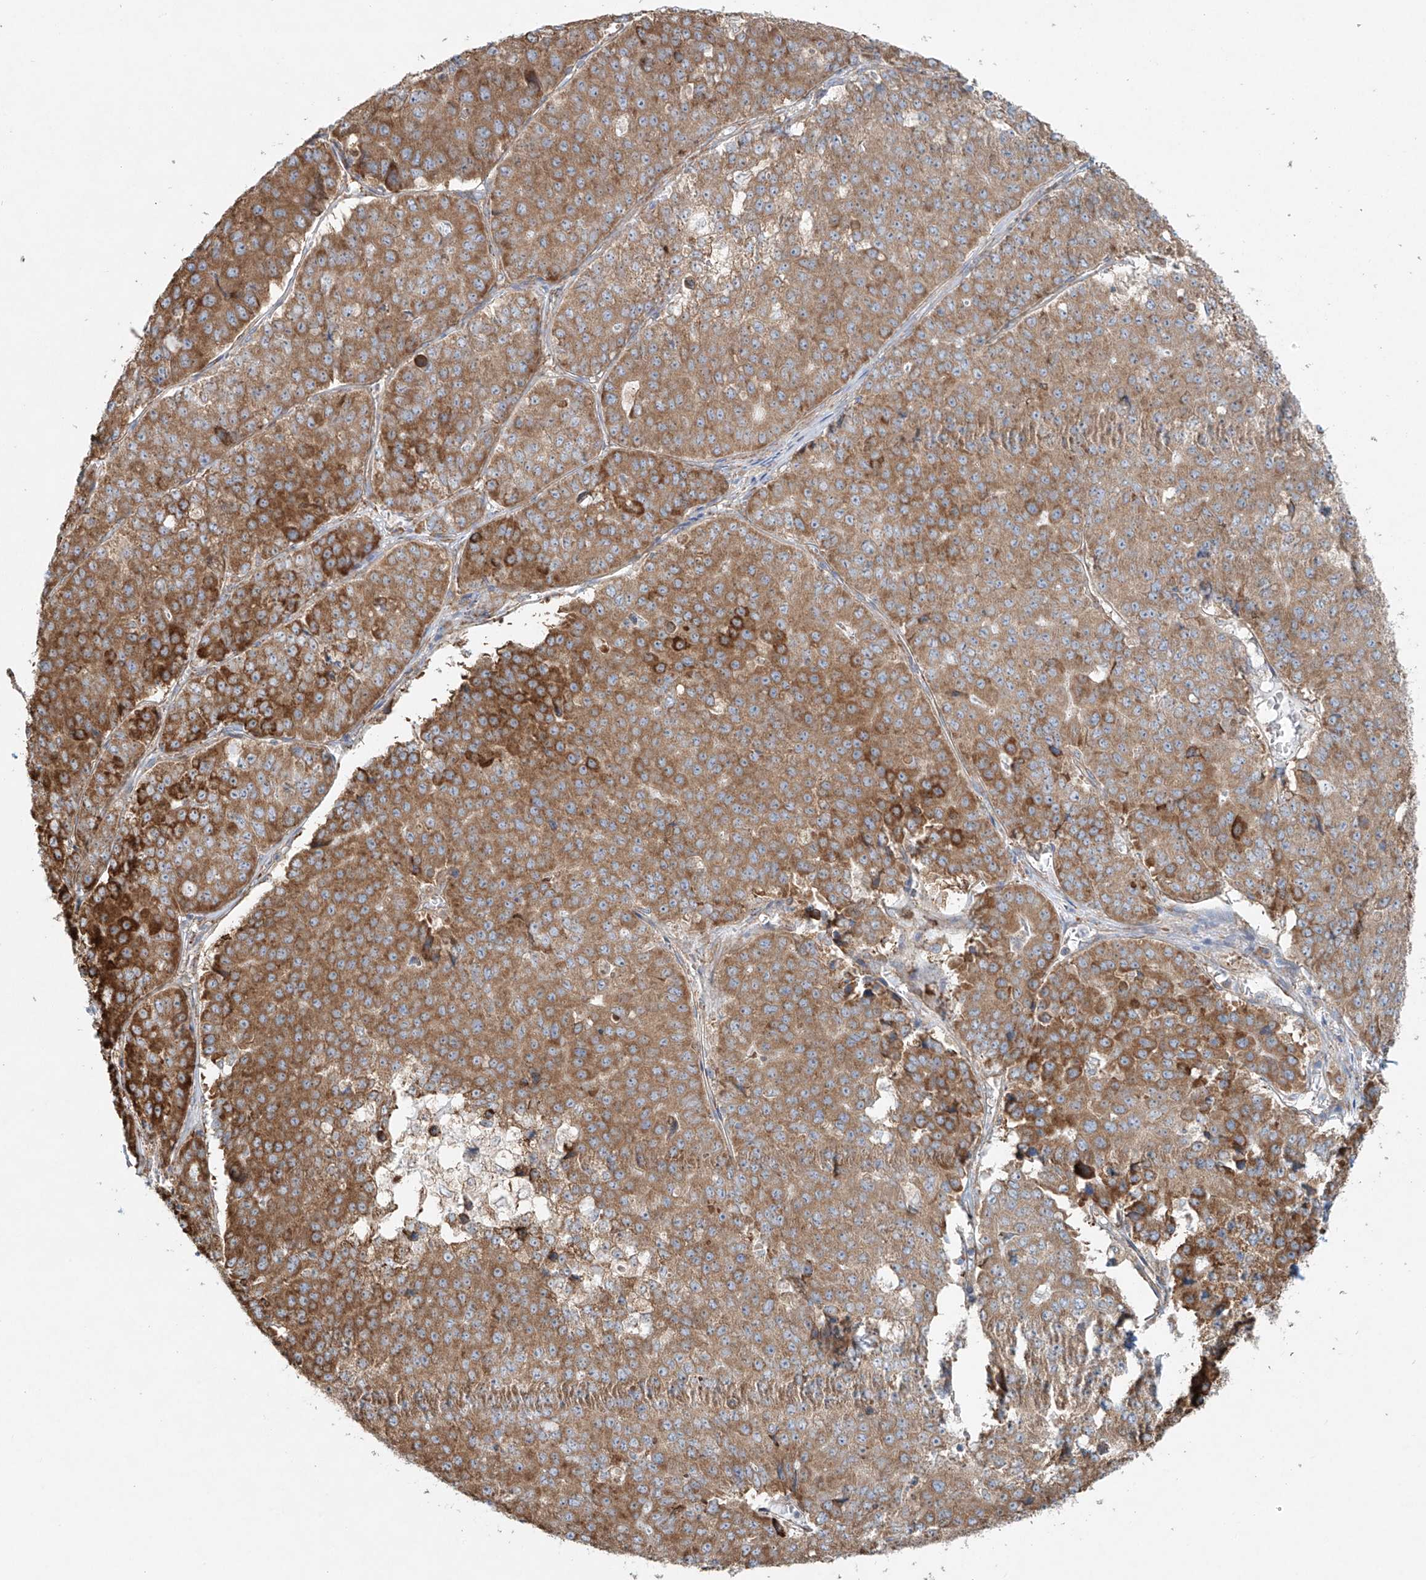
{"staining": {"intensity": "moderate", "quantity": ">75%", "location": "cytoplasmic/membranous"}, "tissue": "pancreatic cancer", "cell_type": "Tumor cells", "image_type": "cancer", "snomed": [{"axis": "morphology", "description": "Adenocarcinoma, NOS"}, {"axis": "topography", "description": "Pancreas"}], "caption": "The immunohistochemical stain highlights moderate cytoplasmic/membranous expression in tumor cells of pancreatic adenocarcinoma tissue. The staining is performed using DAB brown chromogen to label protein expression. The nuclei are counter-stained blue using hematoxylin.", "gene": "EIPR1", "patient": {"sex": "male", "age": 50}}